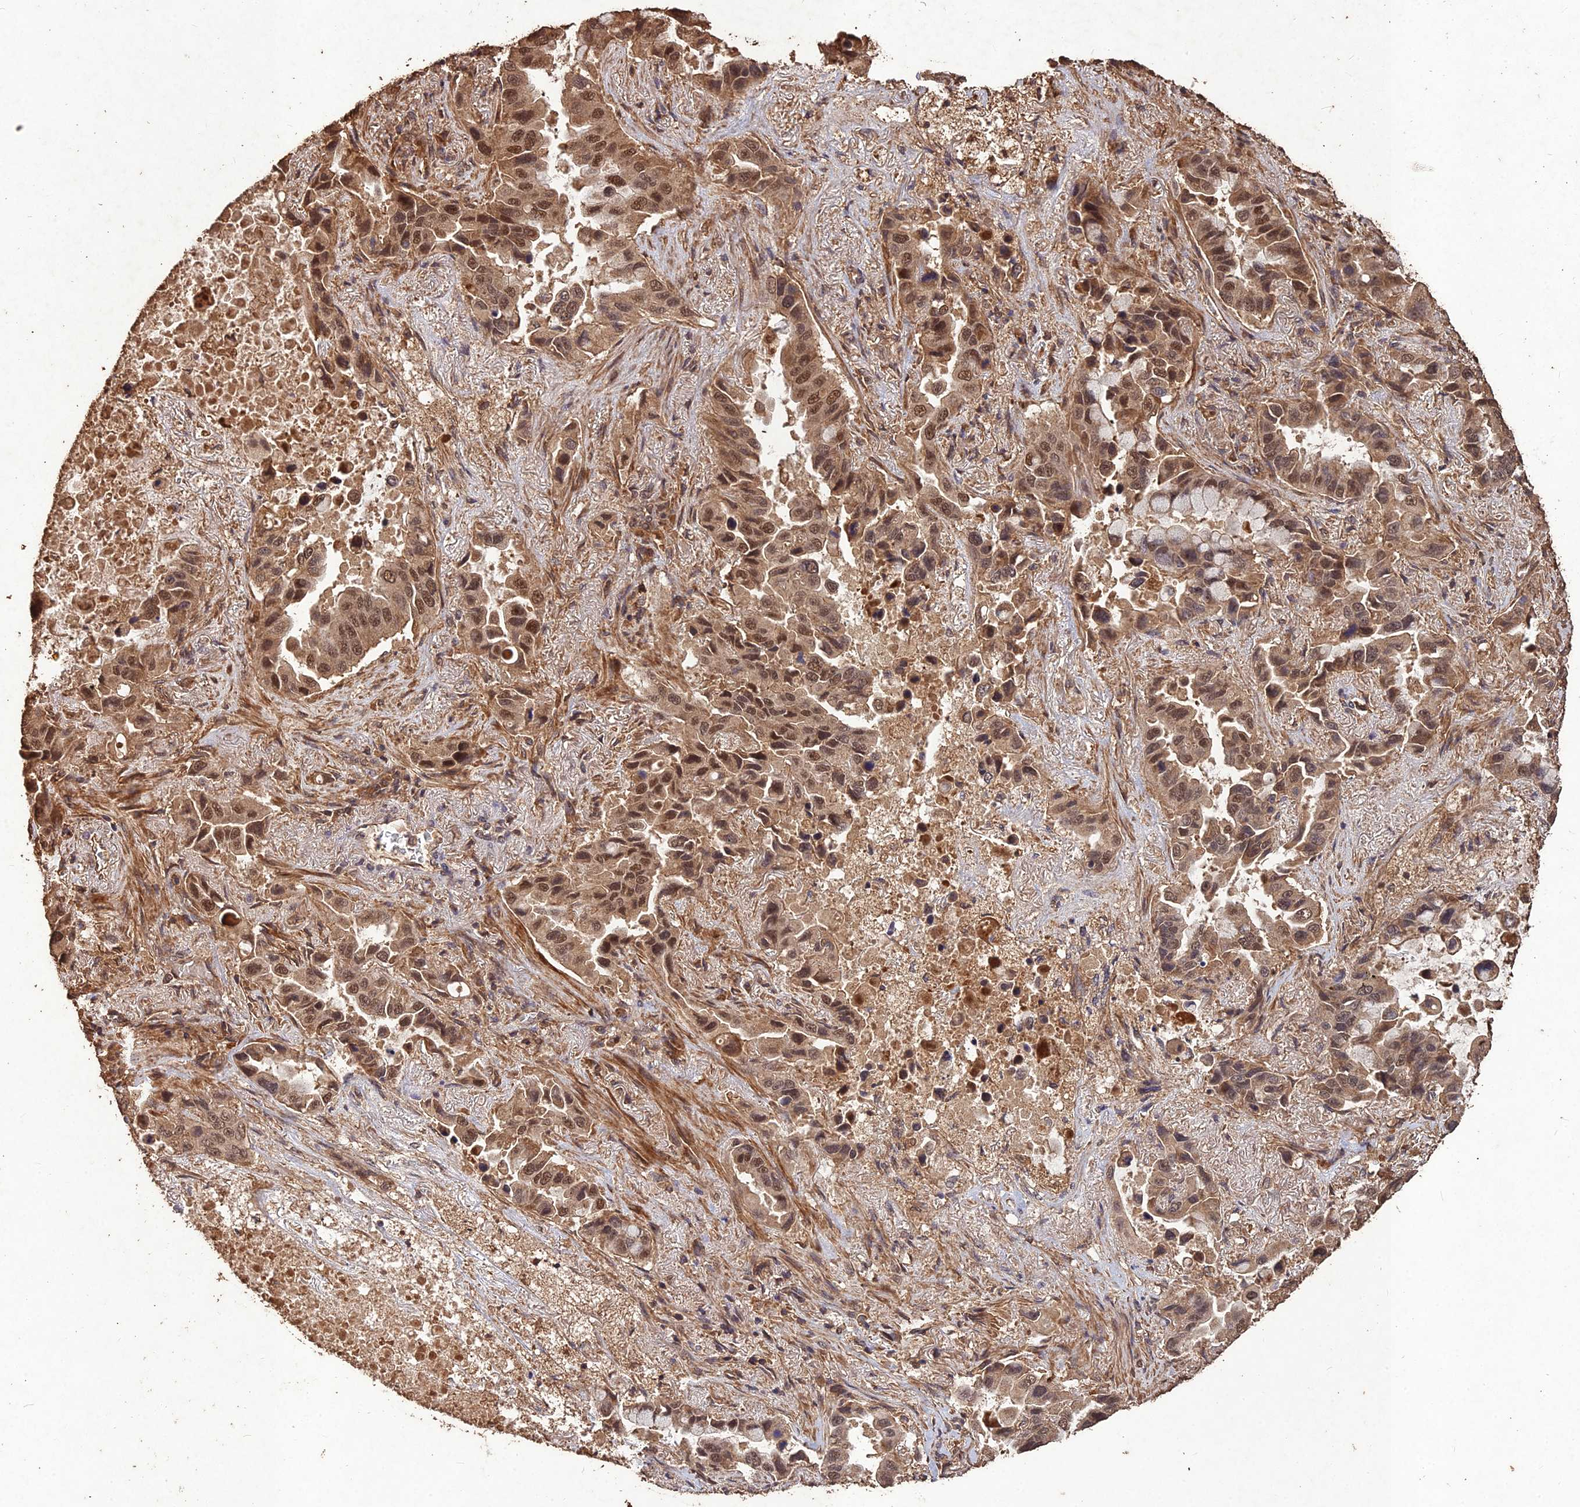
{"staining": {"intensity": "moderate", "quantity": ">75%", "location": "cytoplasmic/membranous,nuclear"}, "tissue": "lung cancer", "cell_type": "Tumor cells", "image_type": "cancer", "snomed": [{"axis": "morphology", "description": "Adenocarcinoma, NOS"}, {"axis": "topography", "description": "Lung"}], "caption": "IHC (DAB (3,3'-diaminobenzidine)) staining of human lung adenocarcinoma shows moderate cytoplasmic/membranous and nuclear protein staining in approximately >75% of tumor cells. The staining is performed using DAB (3,3'-diaminobenzidine) brown chromogen to label protein expression. The nuclei are counter-stained blue using hematoxylin.", "gene": "SYMPK", "patient": {"sex": "male", "age": 64}}